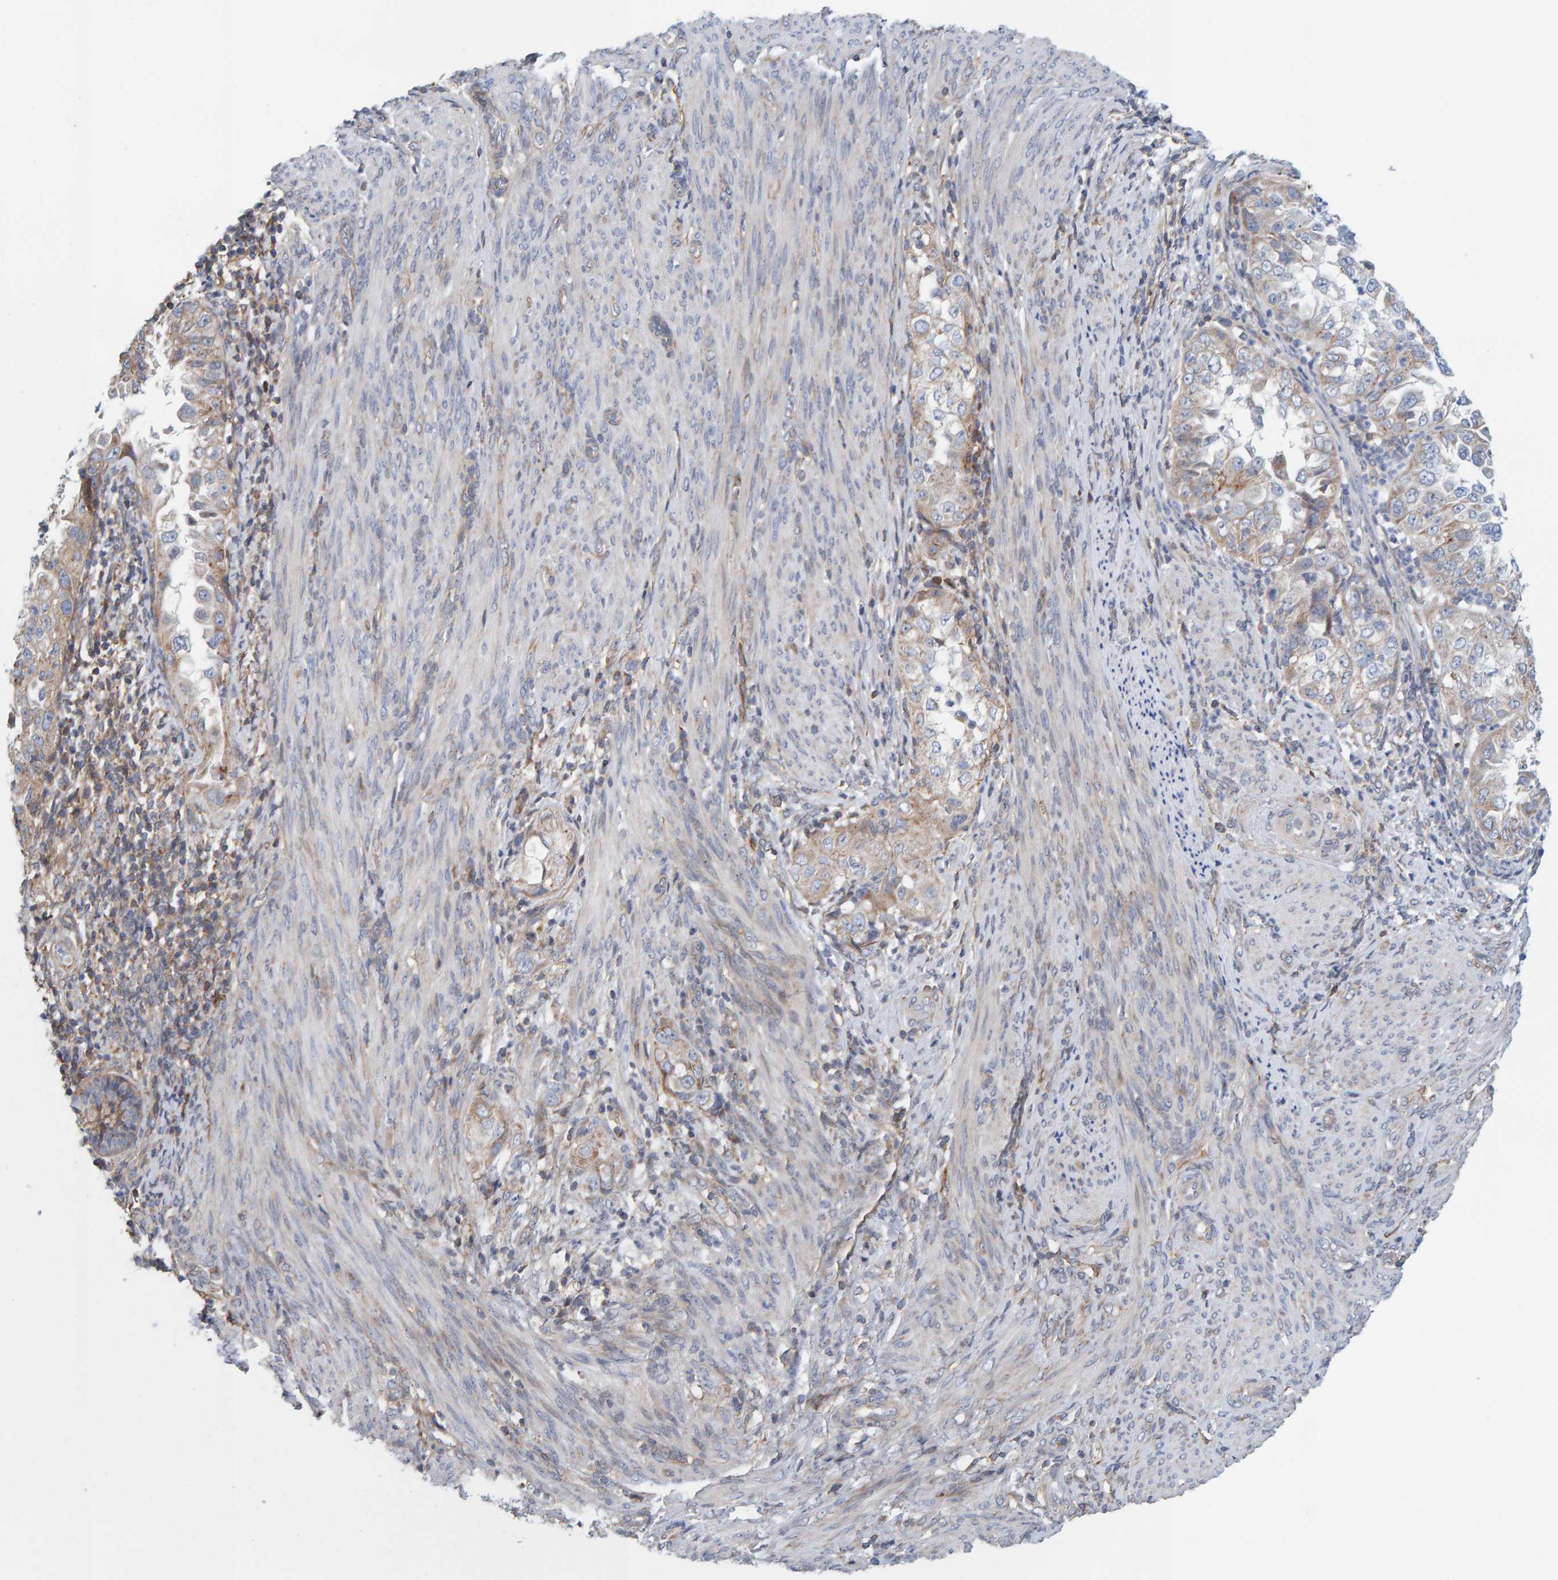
{"staining": {"intensity": "weak", "quantity": "25%-75%", "location": "cytoplasmic/membranous"}, "tissue": "endometrial cancer", "cell_type": "Tumor cells", "image_type": "cancer", "snomed": [{"axis": "morphology", "description": "Adenocarcinoma, NOS"}, {"axis": "topography", "description": "Endometrium"}], "caption": "Tumor cells show low levels of weak cytoplasmic/membranous staining in about 25%-75% of cells in endometrial adenocarcinoma.", "gene": "RGP1", "patient": {"sex": "female", "age": 85}}